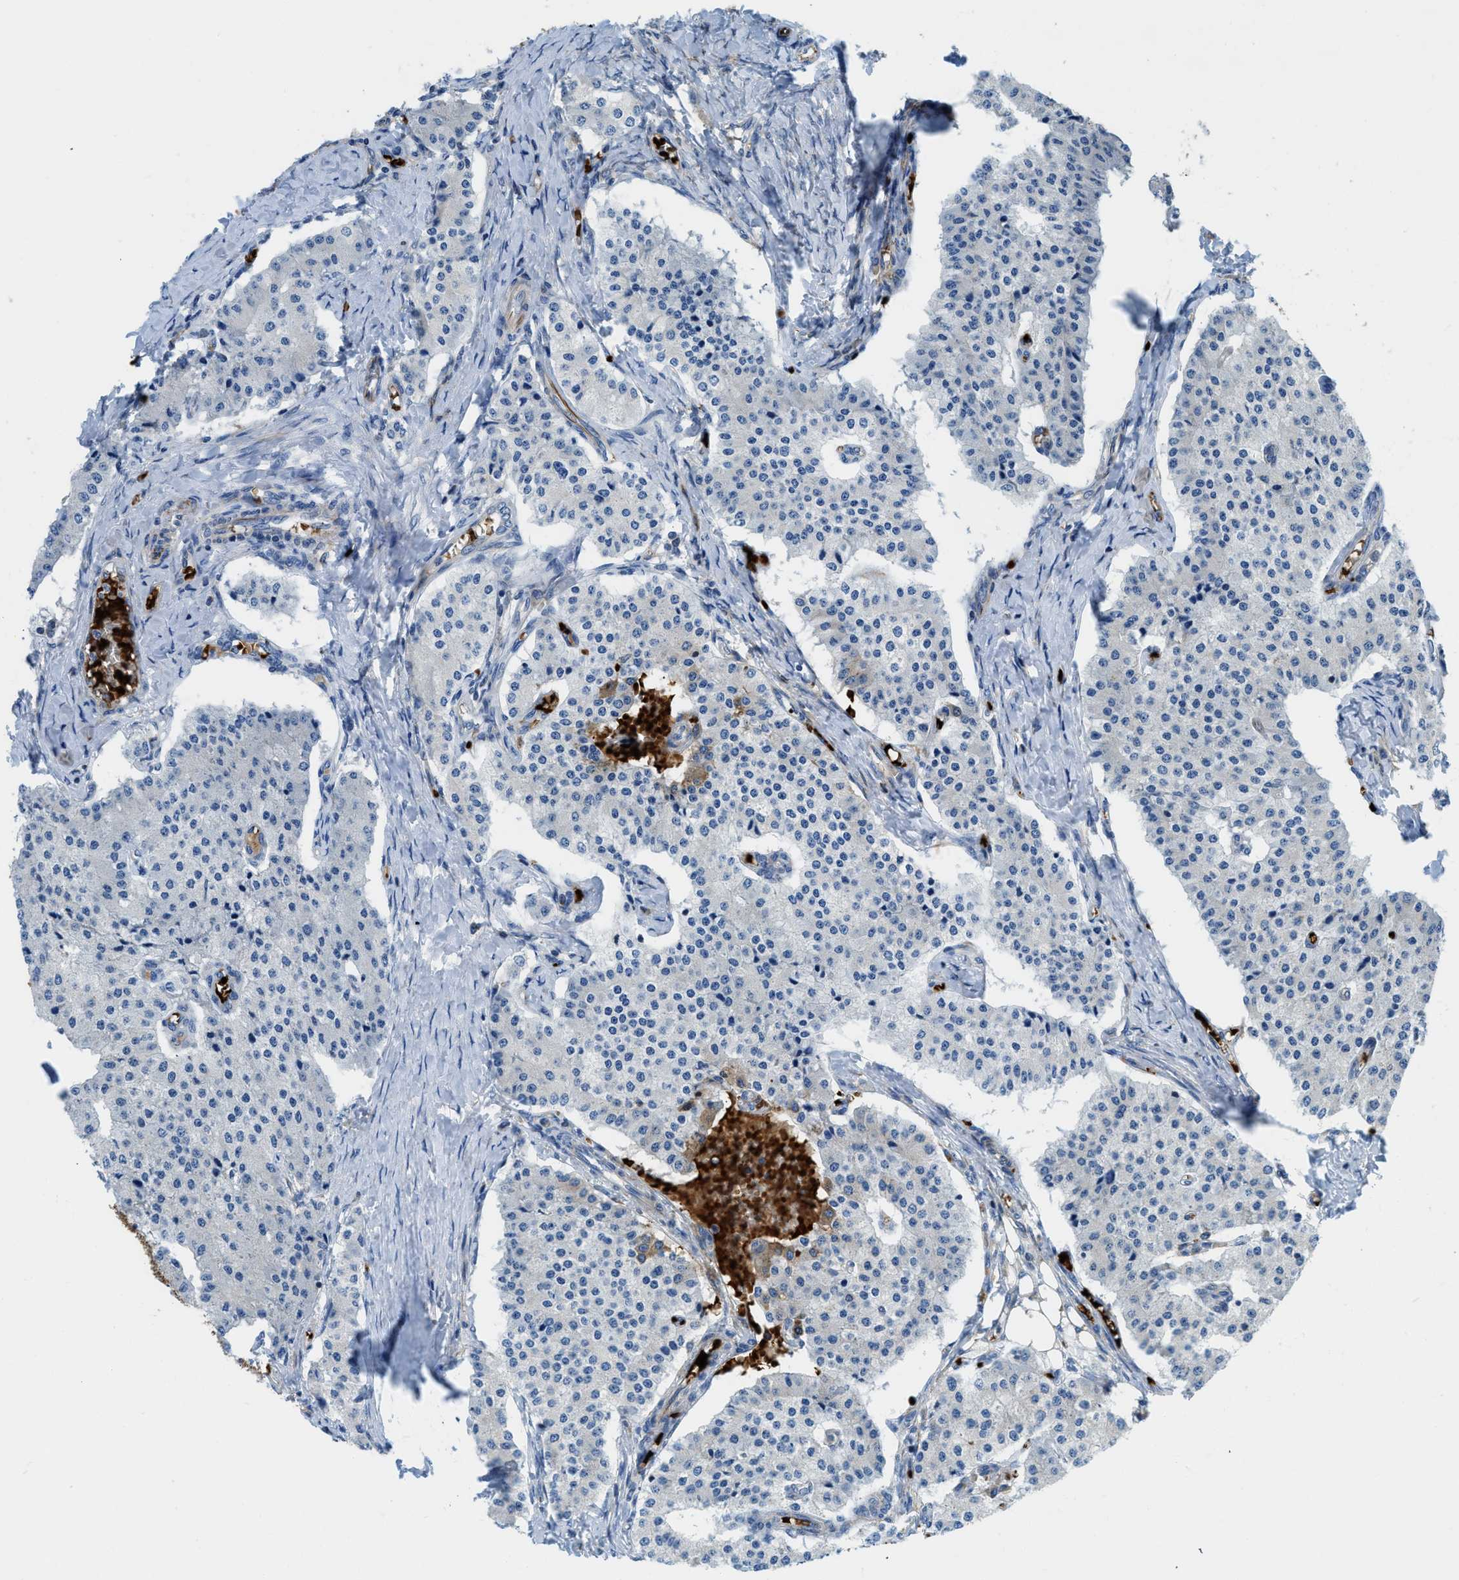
{"staining": {"intensity": "negative", "quantity": "none", "location": "none"}, "tissue": "carcinoid", "cell_type": "Tumor cells", "image_type": "cancer", "snomed": [{"axis": "morphology", "description": "Carcinoid, malignant, NOS"}, {"axis": "topography", "description": "Colon"}], "caption": "IHC image of neoplastic tissue: human carcinoid stained with DAB (3,3'-diaminobenzidine) exhibits no significant protein positivity in tumor cells.", "gene": "ZNF831", "patient": {"sex": "female", "age": 52}}